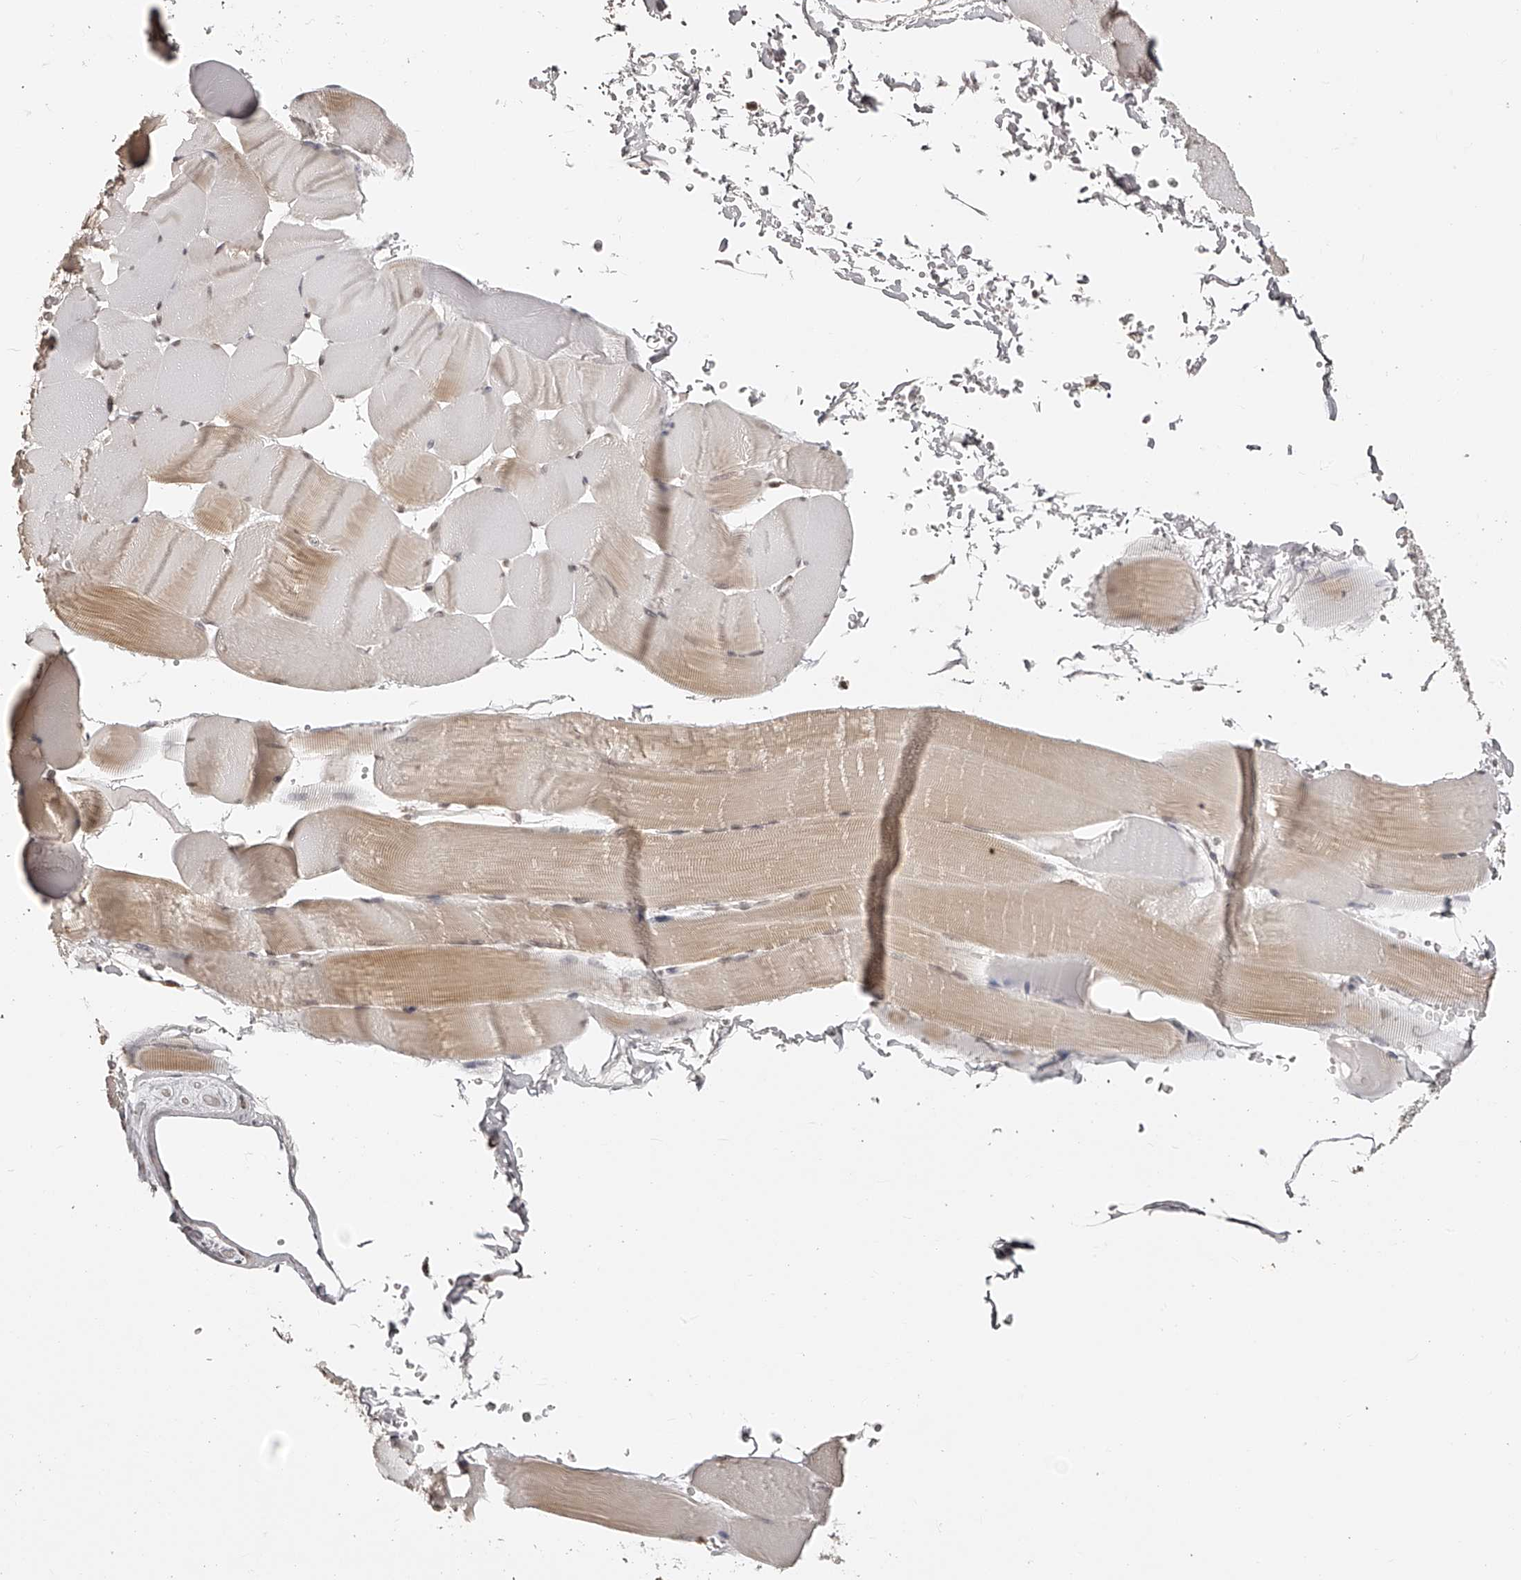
{"staining": {"intensity": "weak", "quantity": "25%-75%", "location": "cytoplasmic/membranous"}, "tissue": "skeletal muscle", "cell_type": "Myocytes", "image_type": "normal", "snomed": [{"axis": "morphology", "description": "Normal tissue, NOS"}, {"axis": "topography", "description": "Skeletal muscle"}], "caption": "Human skeletal muscle stained with a brown dye exhibits weak cytoplasmic/membranous positive positivity in about 25%-75% of myocytes.", "gene": "ZNF503", "patient": {"sex": "male", "age": 62}}